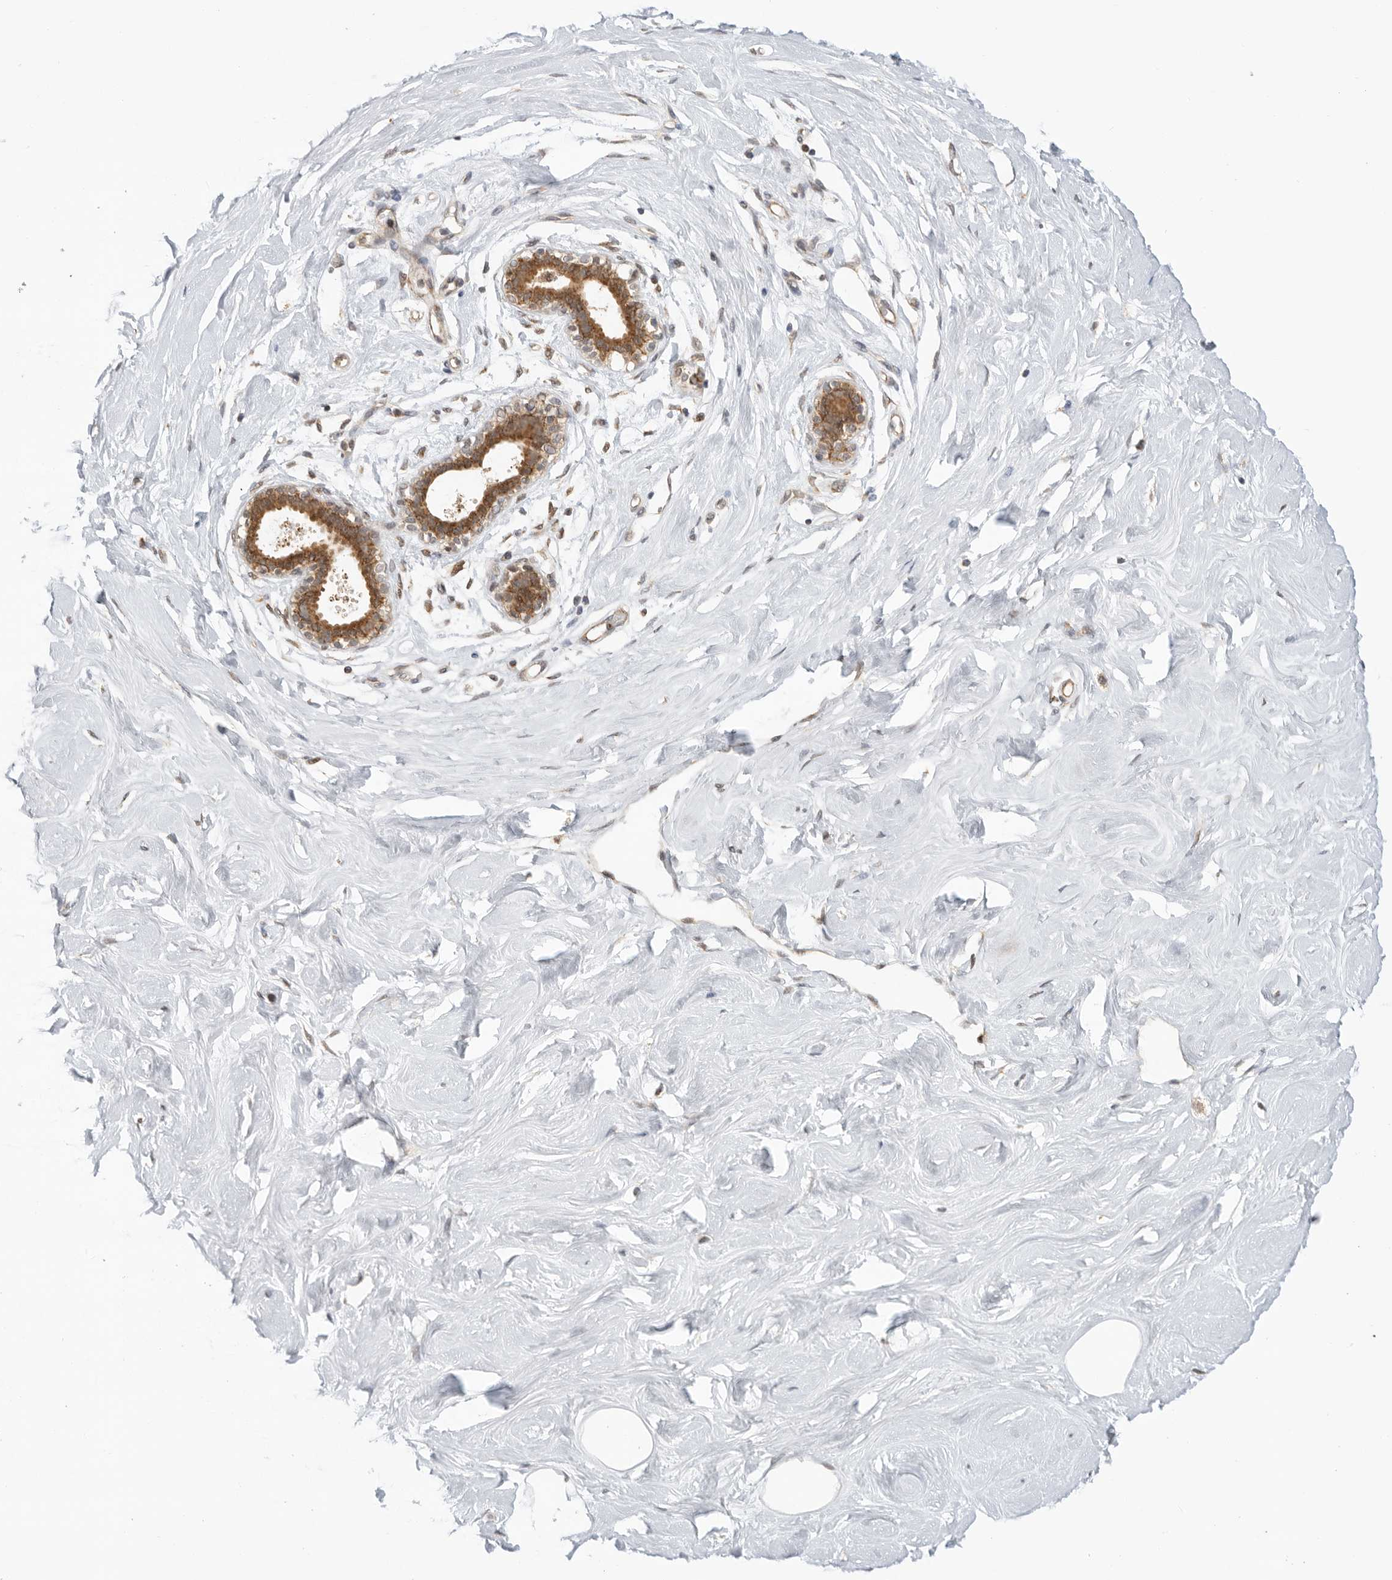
{"staining": {"intensity": "weak", "quantity": ">75%", "location": "cytoplasmic/membranous,nuclear"}, "tissue": "breast", "cell_type": "Adipocytes", "image_type": "normal", "snomed": [{"axis": "morphology", "description": "Normal tissue, NOS"}, {"axis": "topography", "description": "Breast"}], "caption": "About >75% of adipocytes in benign human breast display weak cytoplasmic/membranous,nuclear protein expression as visualized by brown immunohistochemical staining.", "gene": "DCAF8", "patient": {"sex": "female", "age": 23}}